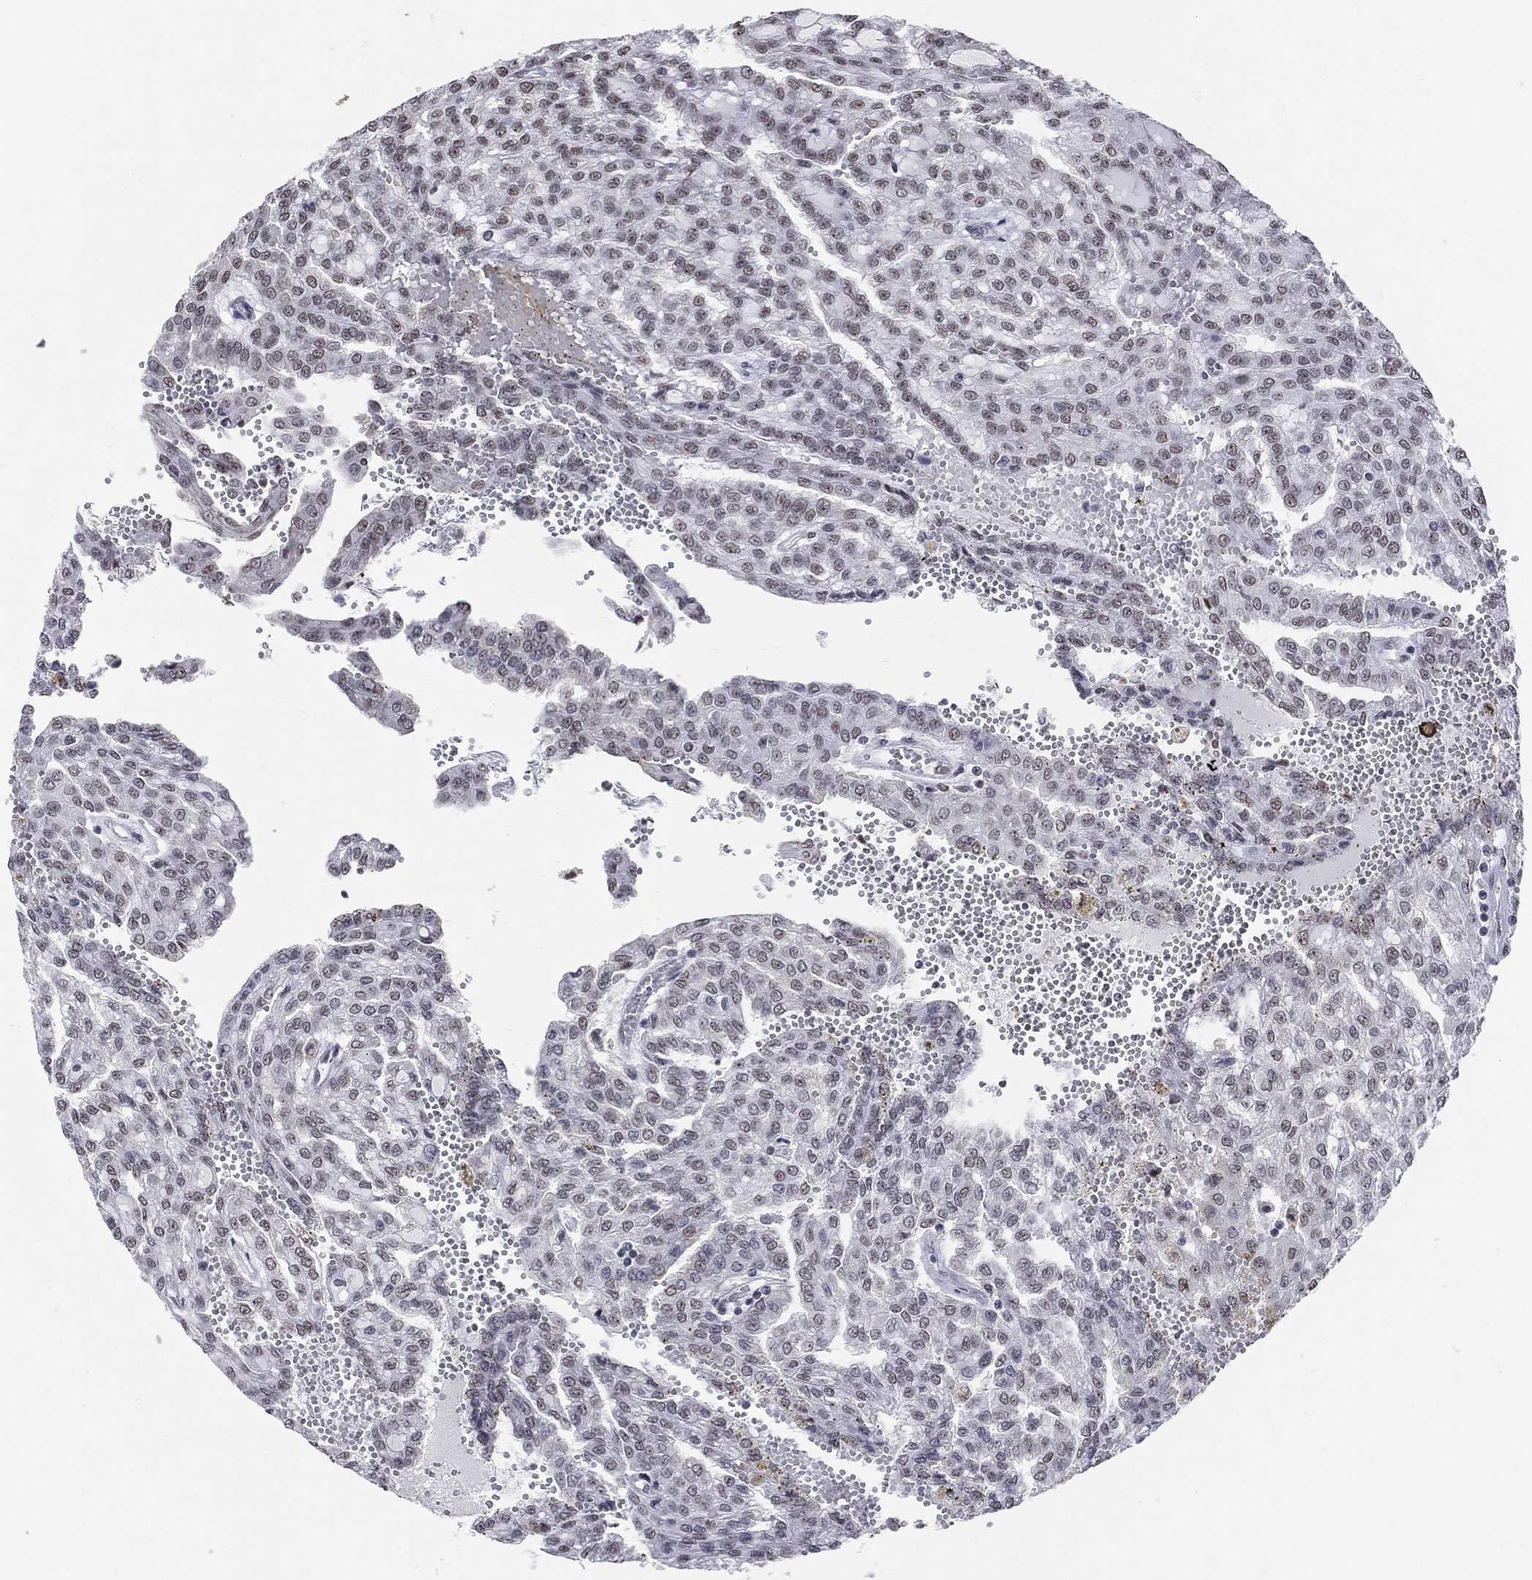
{"staining": {"intensity": "weak", "quantity": "25%-75%", "location": "nuclear"}, "tissue": "renal cancer", "cell_type": "Tumor cells", "image_type": "cancer", "snomed": [{"axis": "morphology", "description": "Adenocarcinoma, NOS"}, {"axis": "topography", "description": "Kidney"}], "caption": "About 25%-75% of tumor cells in human renal cancer demonstrate weak nuclear protein expression as visualized by brown immunohistochemical staining.", "gene": "CDK7", "patient": {"sex": "male", "age": 63}}